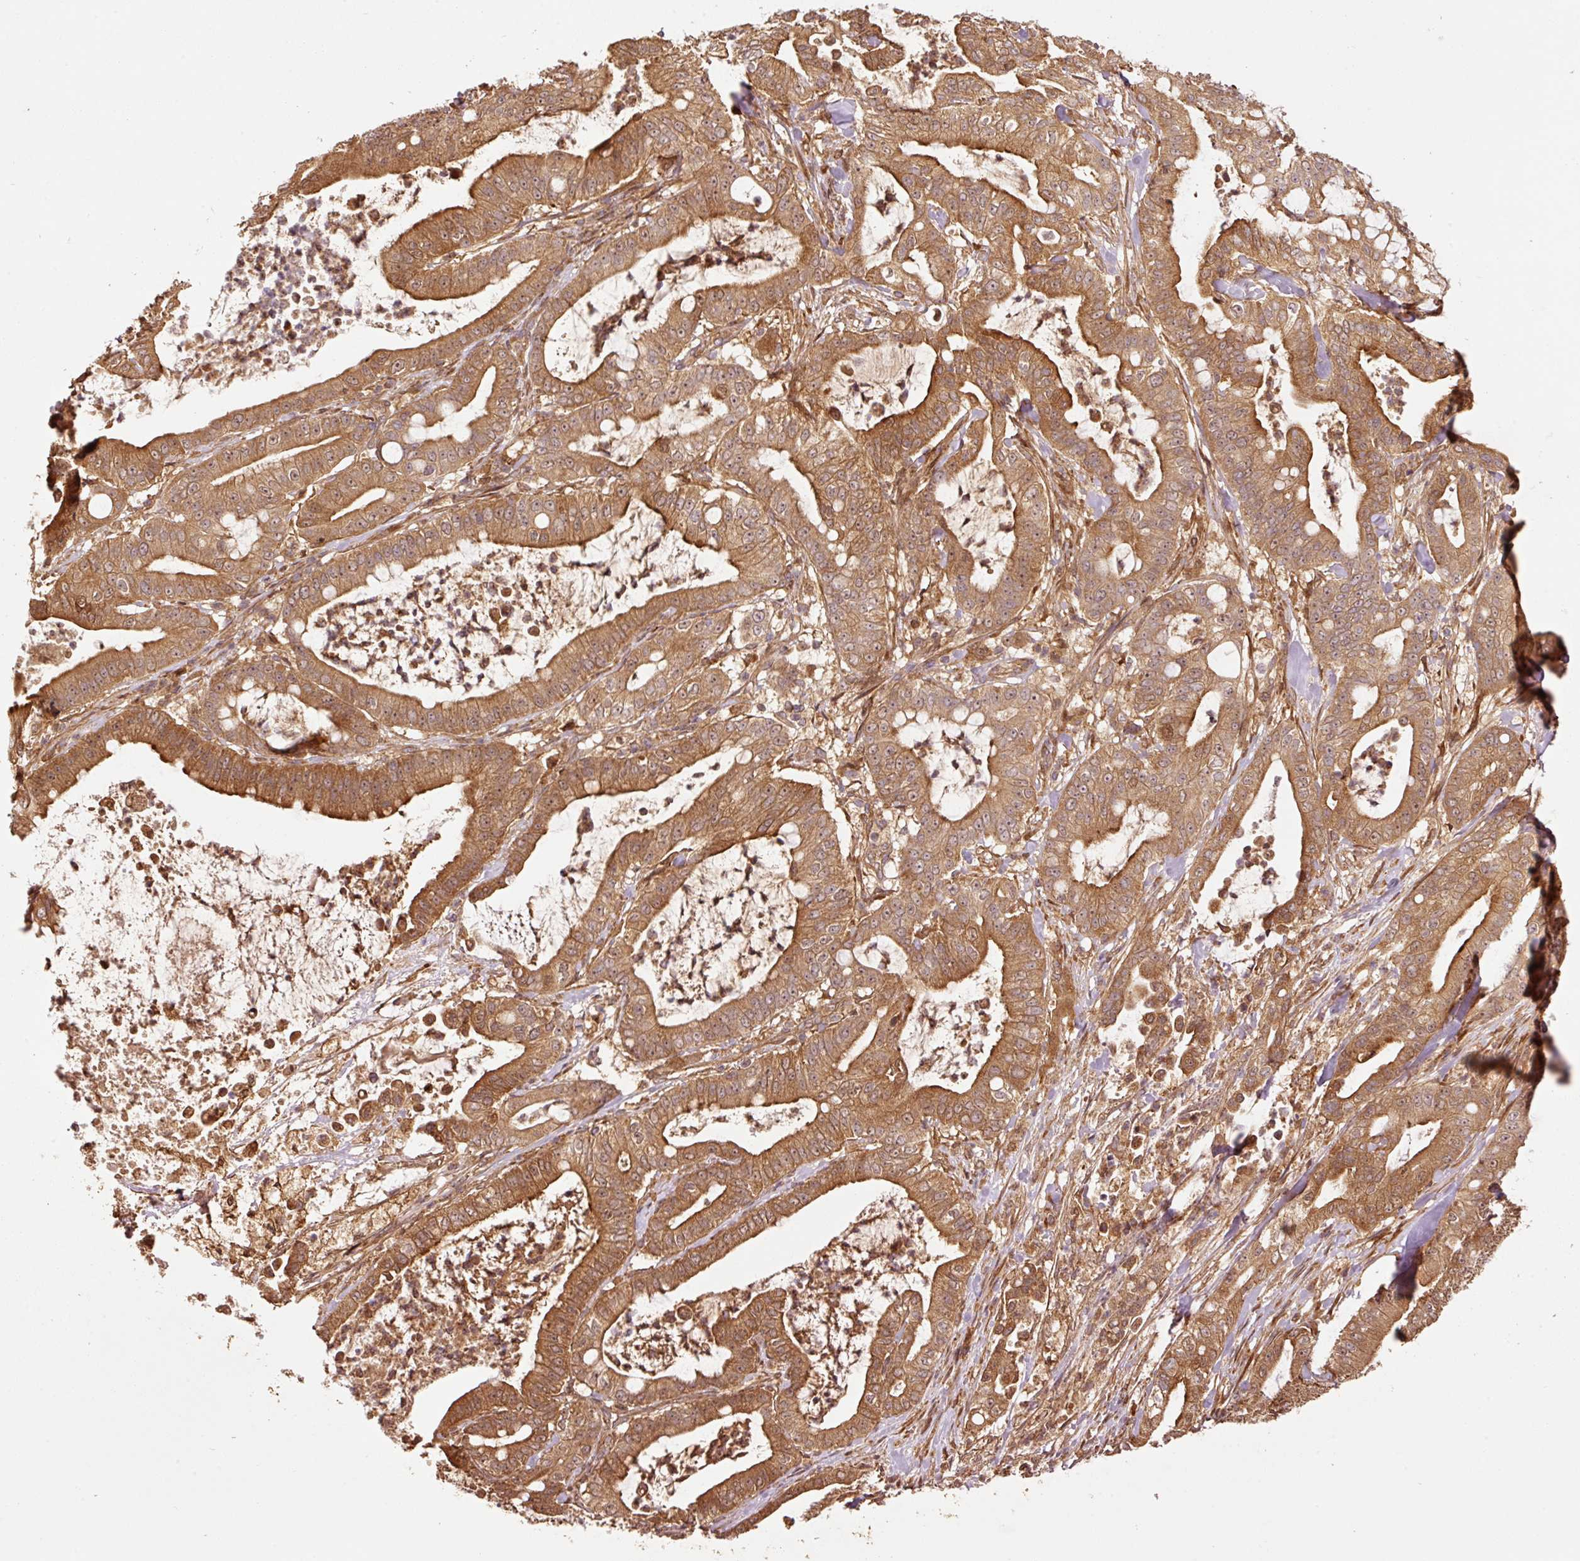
{"staining": {"intensity": "moderate", "quantity": ">75%", "location": "cytoplasmic/membranous,nuclear"}, "tissue": "pancreatic cancer", "cell_type": "Tumor cells", "image_type": "cancer", "snomed": [{"axis": "morphology", "description": "Adenocarcinoma, NOS"}, {"axis": "topography", "description": "Pancreas"}], "caption": "Protein staining of pancreatic adenocarcinoma tissue exhibits moderate cytoplasmic/membranous and nuclear expression in approximately >75% of tumor cells.", "gene": "OXER1", "patient": {"sex": "male", "age": 71}}